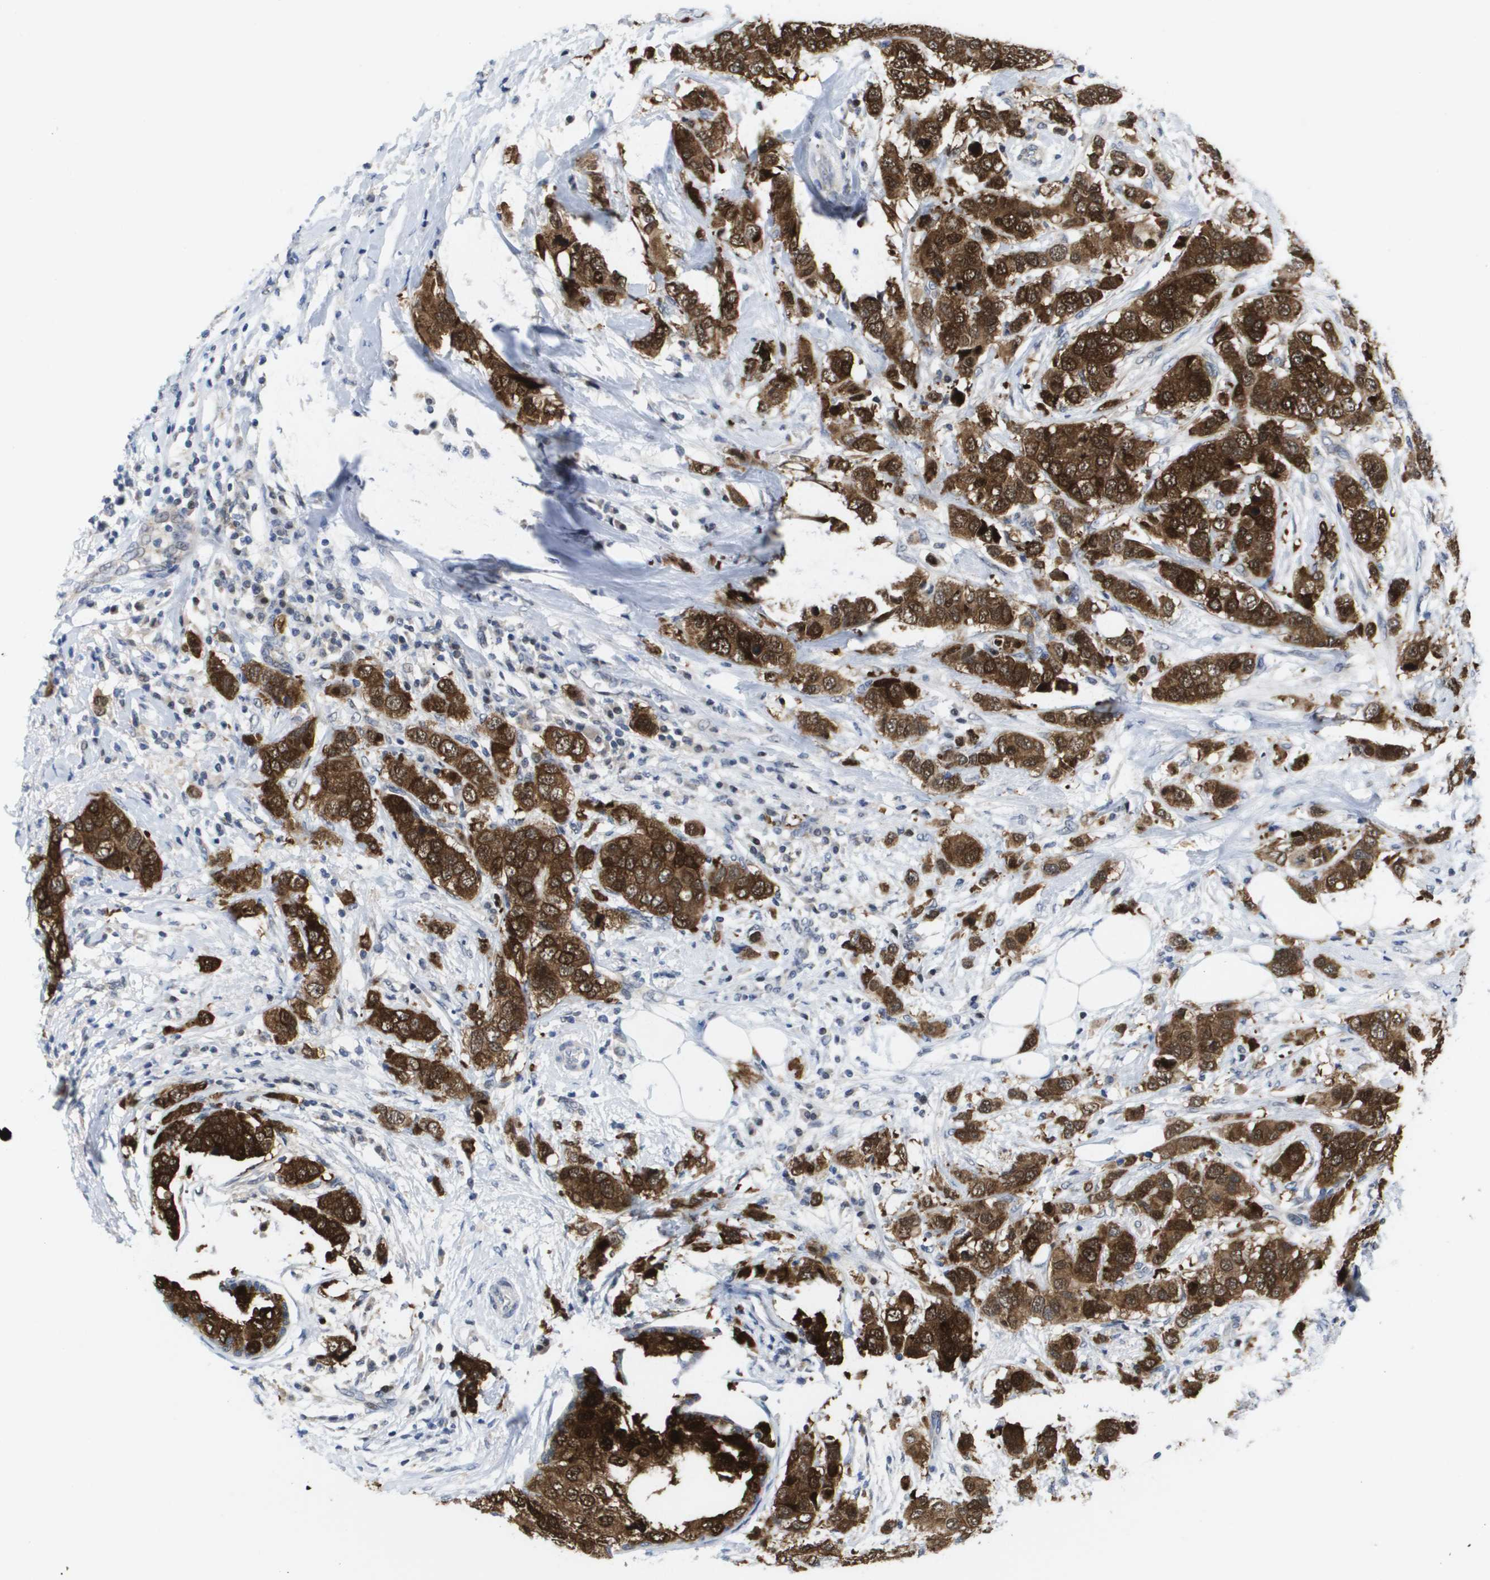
{"staining": {"intensity": "strong", "quantity": ">75%", "location": "cytoplasmic/membranous"}, "tissue": "breast cancer", "cell_type": "Tumor cells", "image_type": "cancer", "snomed": [{"axis": "morphology", "description": "Duct carcinoma"}, {"axis": "topography", "description": "Breast"}], "caption": "Breast cancer stained with DAB immunohistochemistry shows high levels of strong cytoplasmic/membranous expression in approximately >75% of tumor cells.", "gene": "FKBP4", "patient": {"sex": "female", "age": 50}}